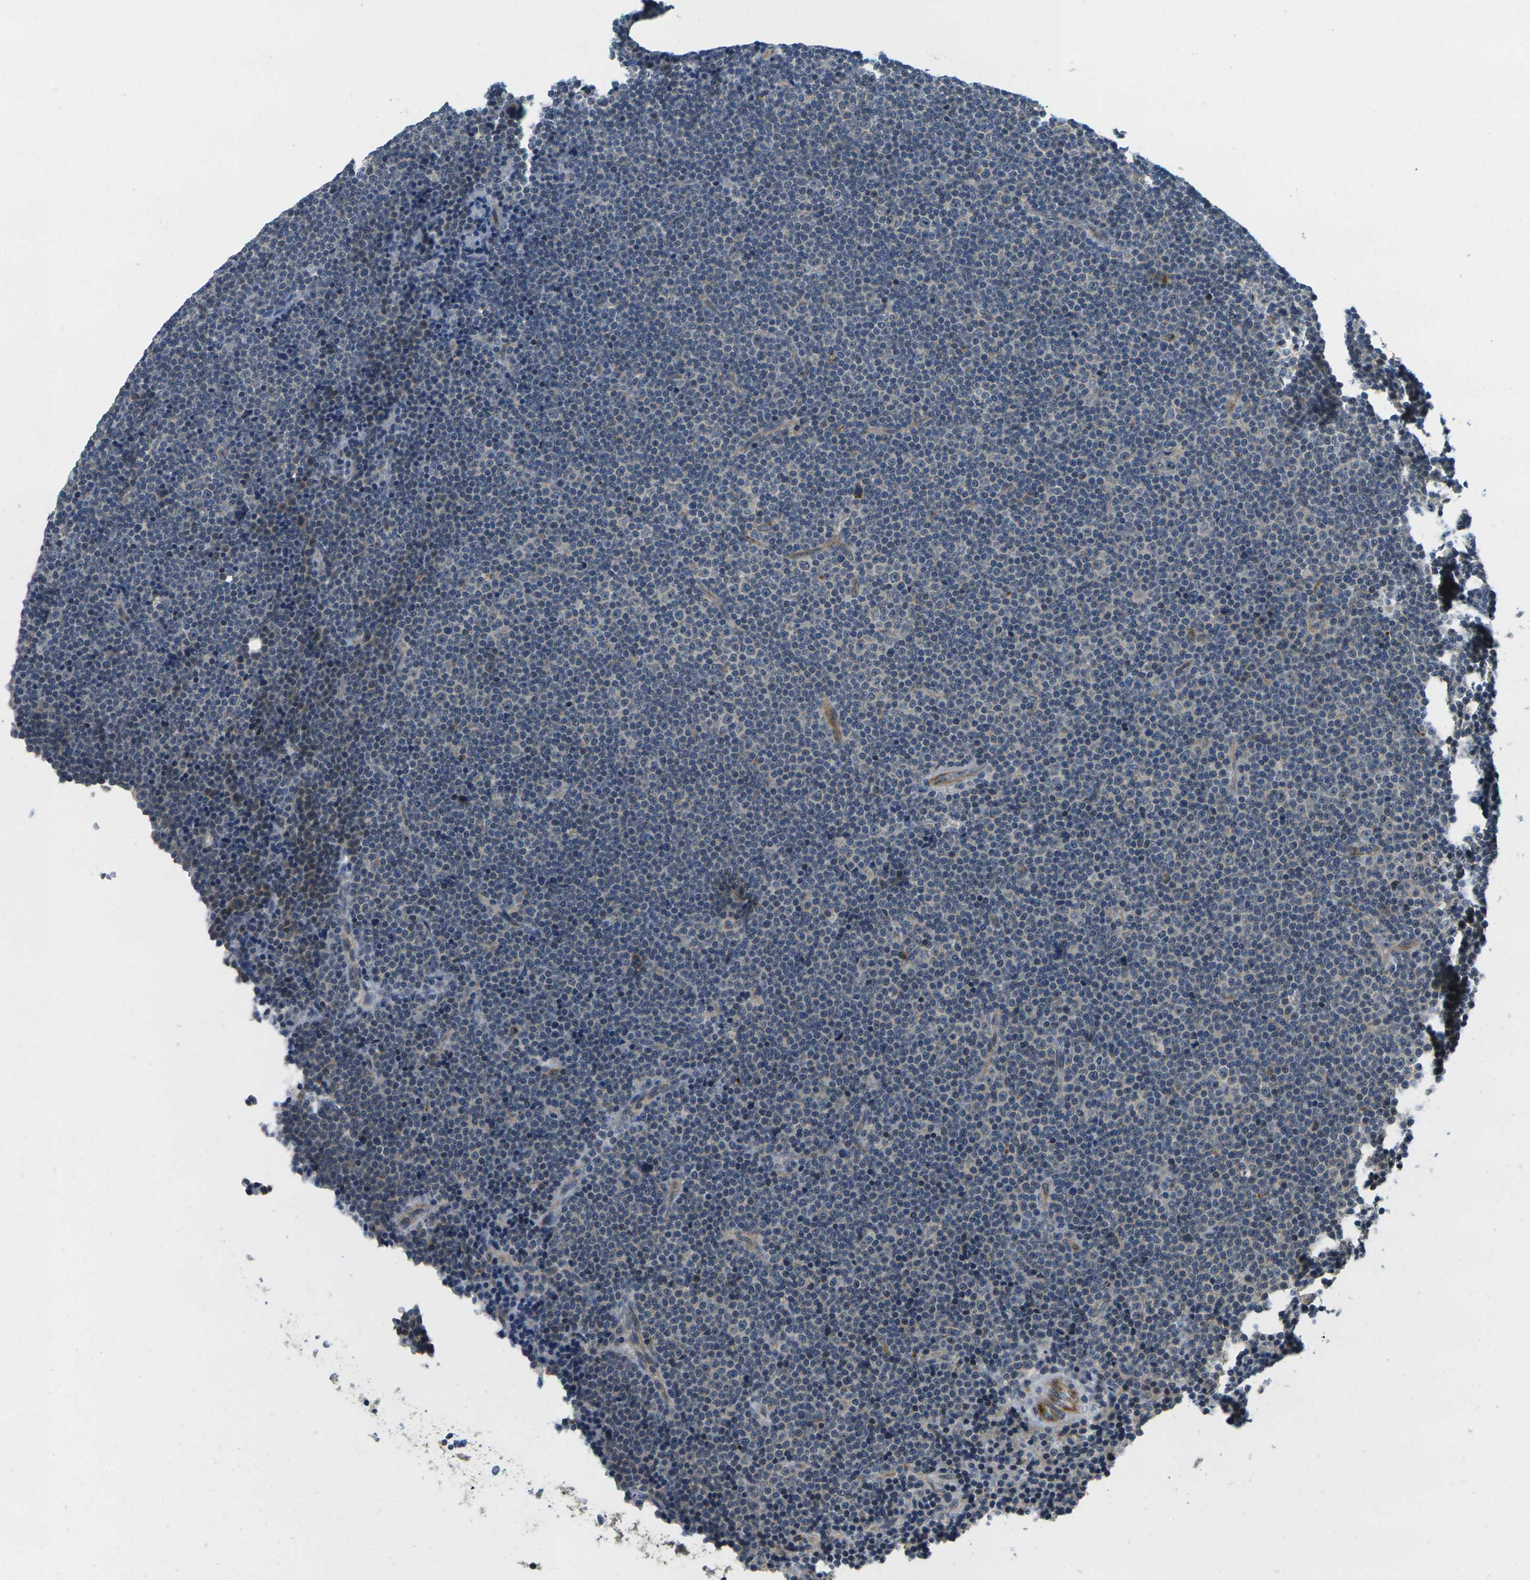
{"staining": {"intensity": "moderate", "quantity": "<25%", "location": "cytoplasmic/membranous"}, "tissue": "lymphoma", "cell_type": "Tumor cells", "image_type": "cancer", "snomed": [{"axis": "morphology", "description": "Malignant lymphoma, non-Hodgkin's type, Low grade"}, {"axis": "topography", "description": "Lymph node"}], "caption": "Brown immunohistochemical staining in human low-grade malignant lymphoma, non-Hodgkin's type exhibits moderate cytoplasmic/membranous positivity in about <25% of tumor cells.", "gene": "MINAR2", "patient": {"sex": "female", "age": 67}}